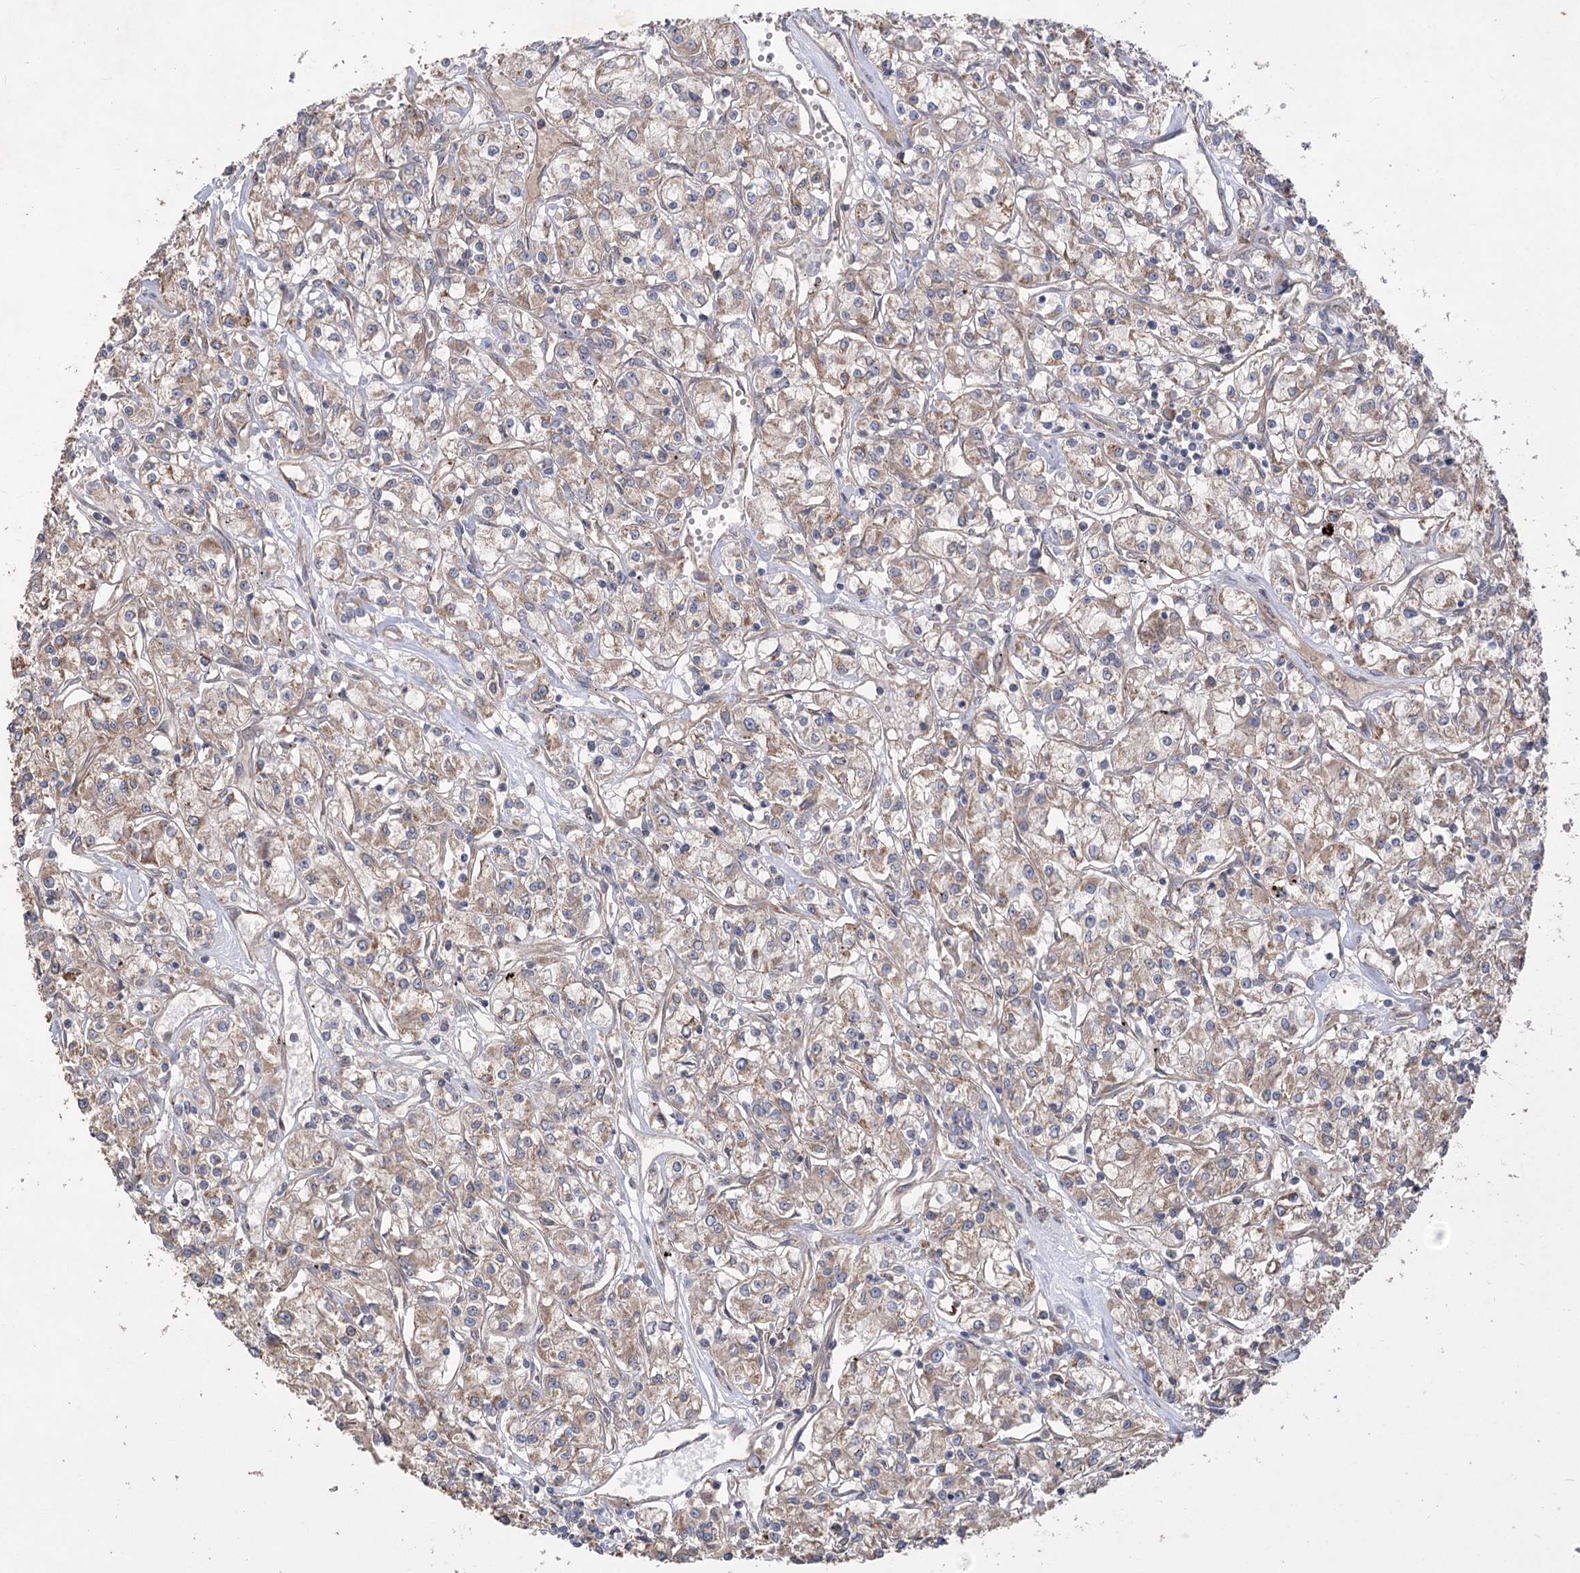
{"staining": {"intensity": "weak", "quantity": ">75%", "location": "cytoplasmic/membranous"}, "tissue": "renal cancer", "cell_type": "Tumor cells", "image_type": "cancer", "snomed": [{"axis": "morphology", "description": "Adenocarcinoma, NOS"}, {"axis": "topography", "description": "Kidney"}], "caption": "IHC of adenocarcinoma (renal) exhibits low levels of weak cytoplasmic/membranous positivity in about >75% of tumor cells.", "gene": "RIN2", "patient": {"sex": "female", "age": 59}}